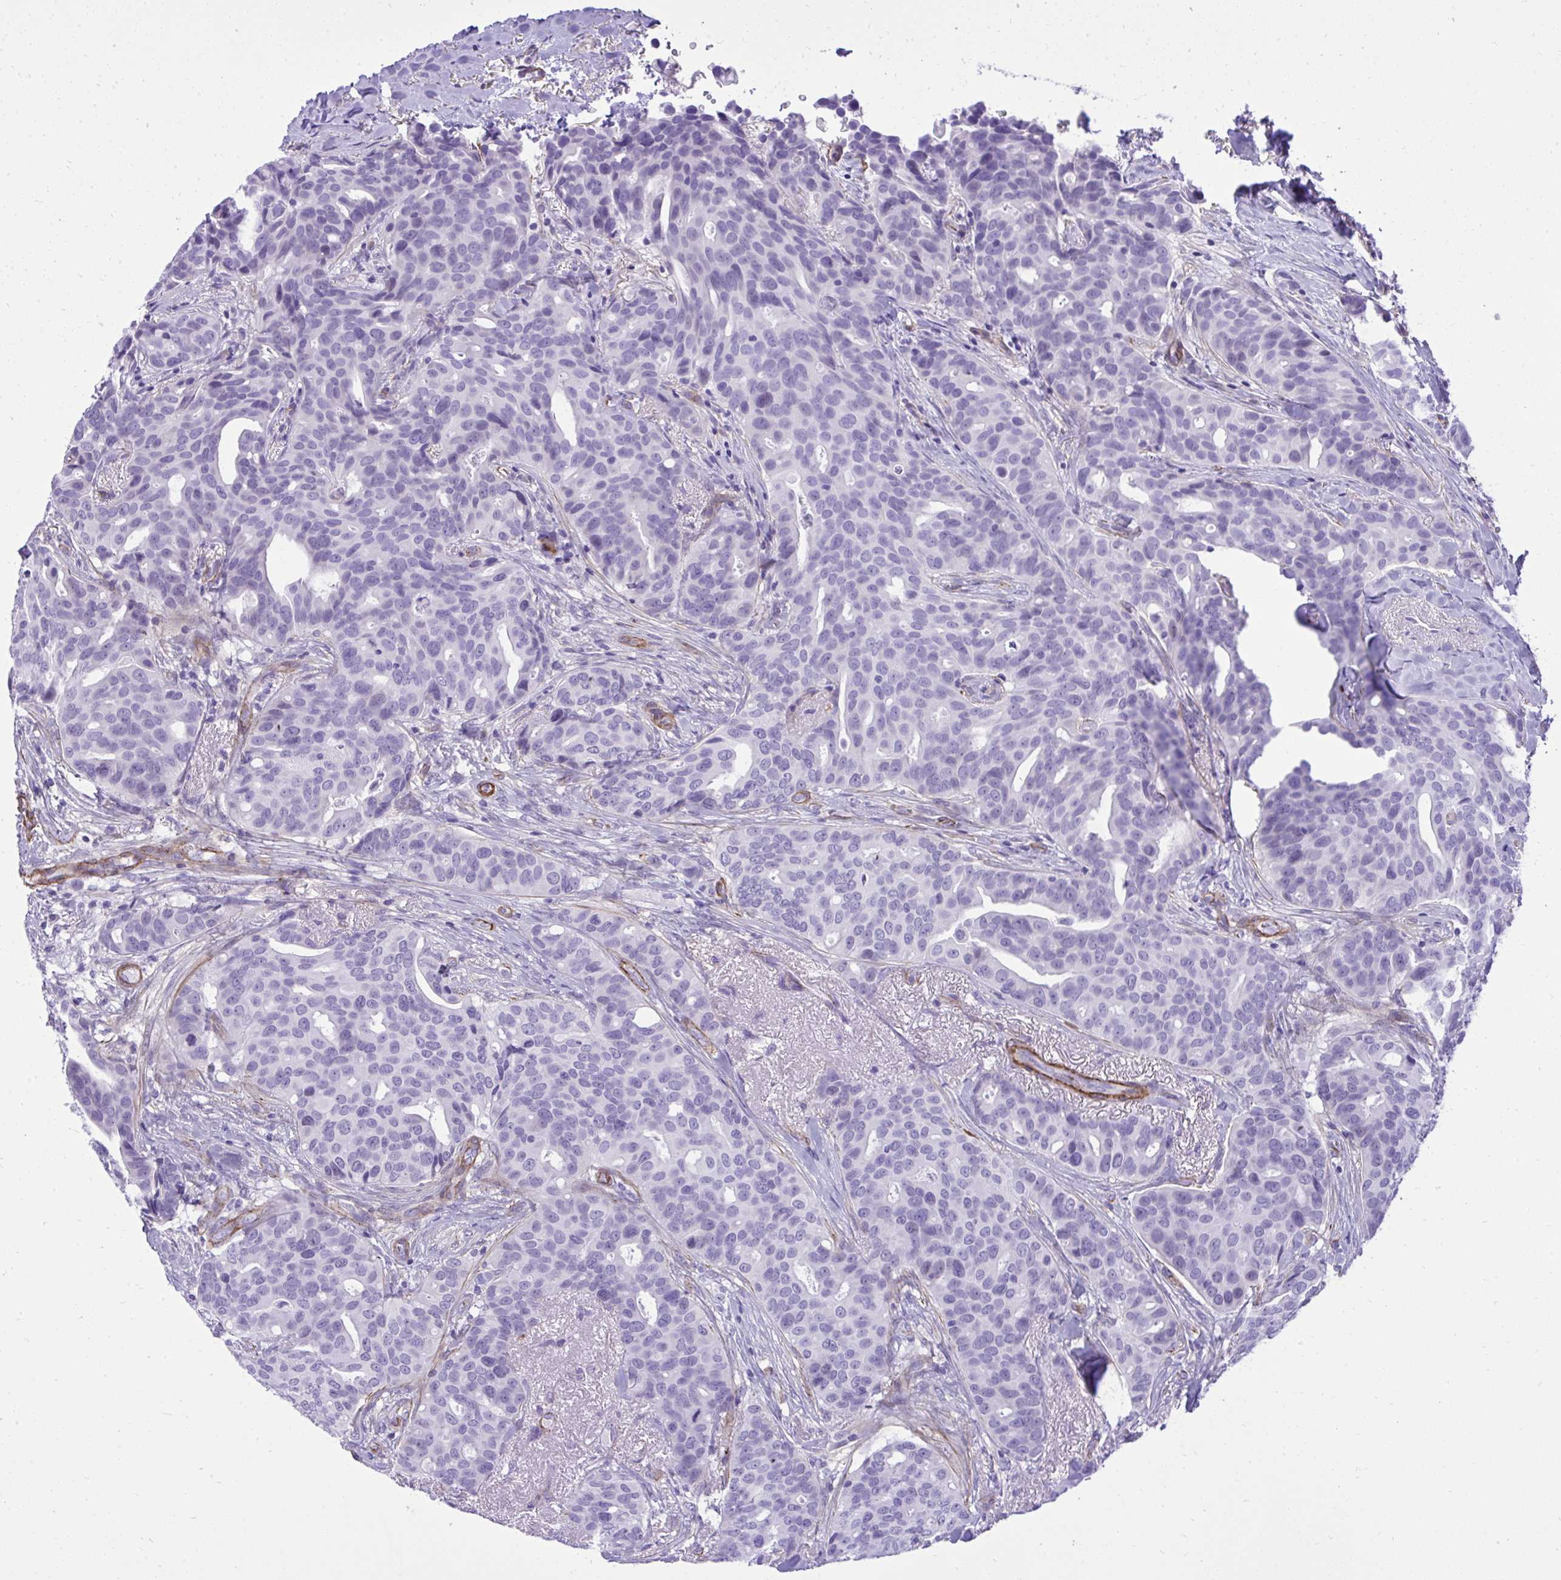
{"staining": {"intensity": "negative", "quantity": "none", "location": "none"}, "tissue": "breast cancer", "cell_type": "Tumor cells", "image_type": "cancer", "snomed": [{"axis": "morphology", "description": "Duct carcinoma"}, {"axis": "topography", "description": "Breast"}], "caption": "Breast cancer (infiltrating ductal carcinoma) stained for a protein using immunohistochemistry displays no expression tumor cells.", "gene": "PITPNM3", "patient": {"sex": "female", "age": 54}}